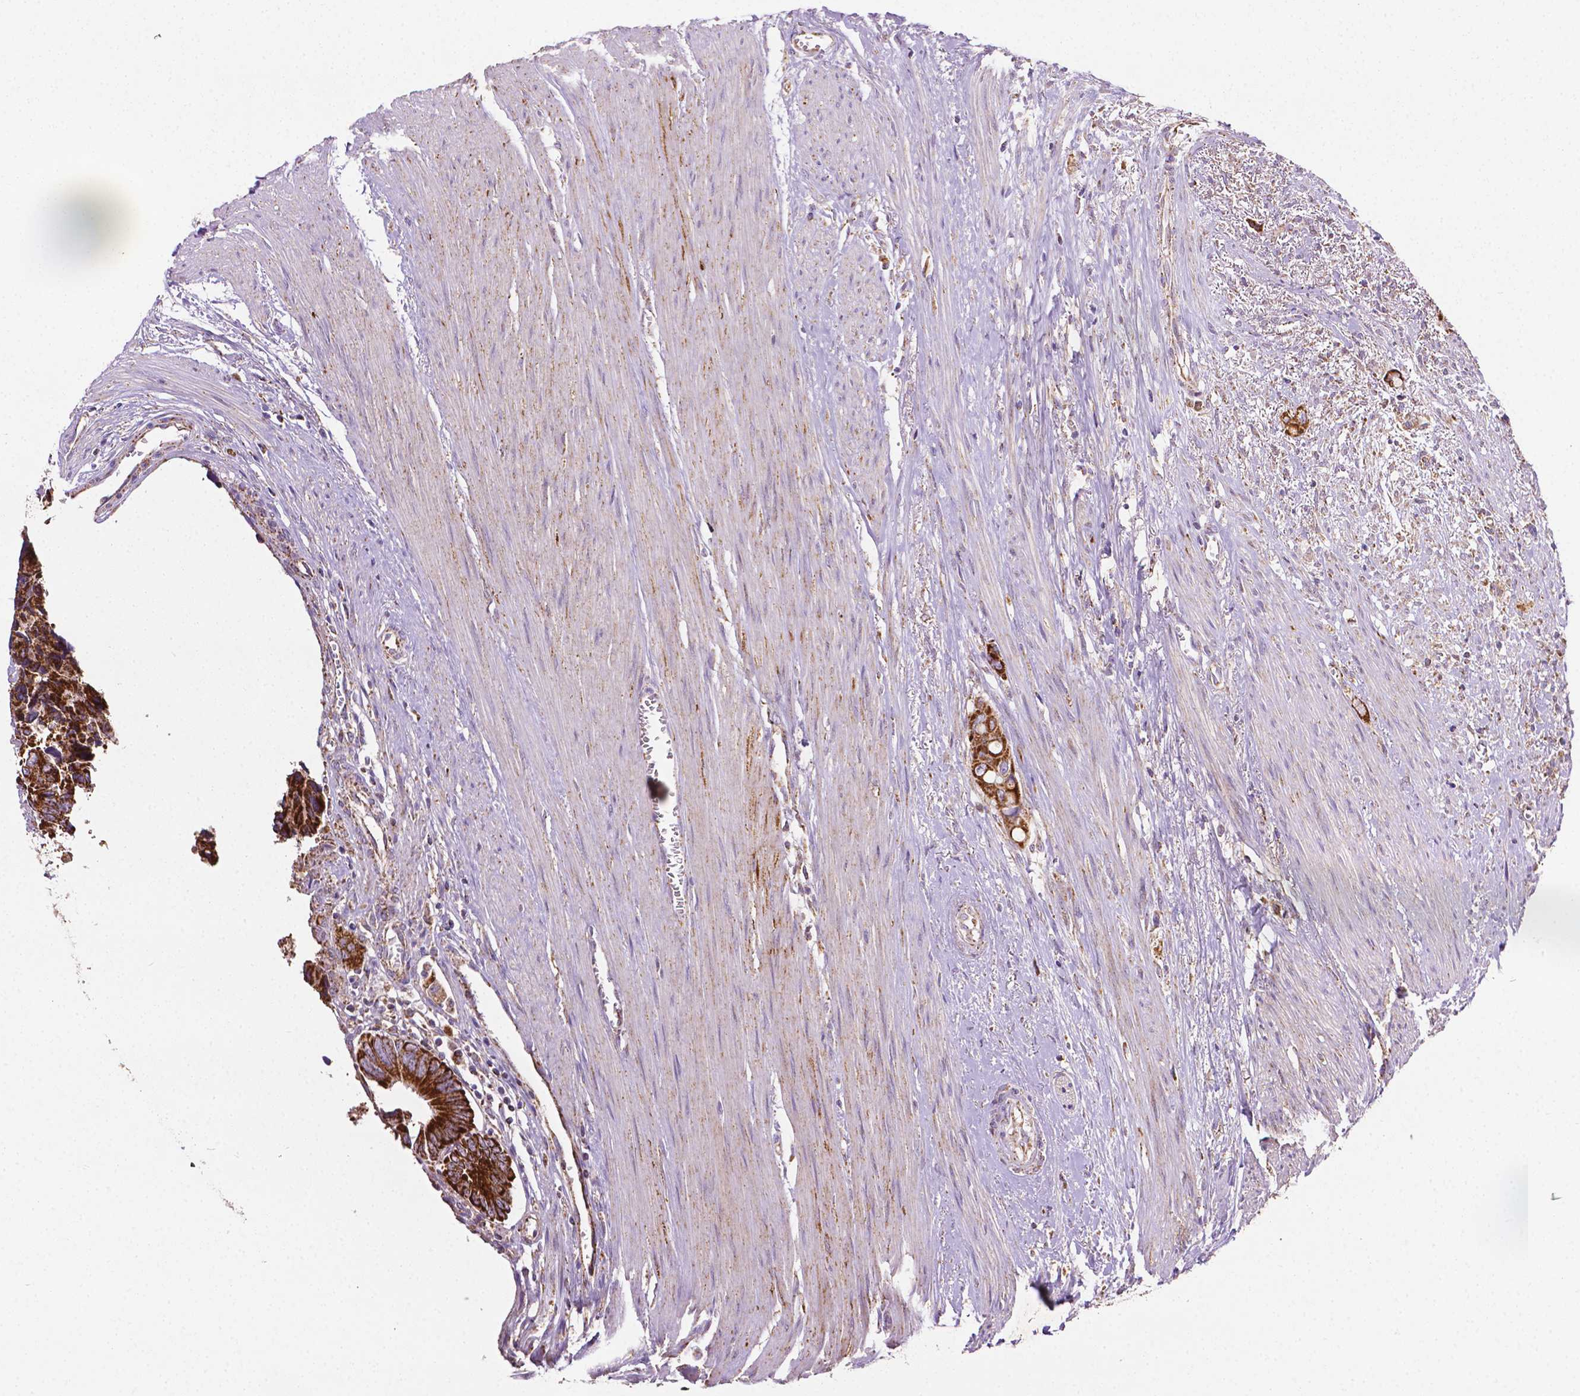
{"staining": {"intensity": "strong", "quantity": ">75%", "location": "cytoplasmic/membranous"}, "tissue": "colorectal cancer", "cell_type": "Tumor cells", "image_type": "cancer", "snomed": [{"axis": "morphology", "description": "Adenocarcinoma, NOS"}, {"axis": "topography", "description": "Rectum"}], "caption": "This photomicrograph reveals IHC staining of adenocarcinoma (colorectal), with high strong cytoplasmic/membranous staining in approximately >75% of tumor cells.", "gene": "ILVBL", "patient": {"sex": "male", "age": 76}}